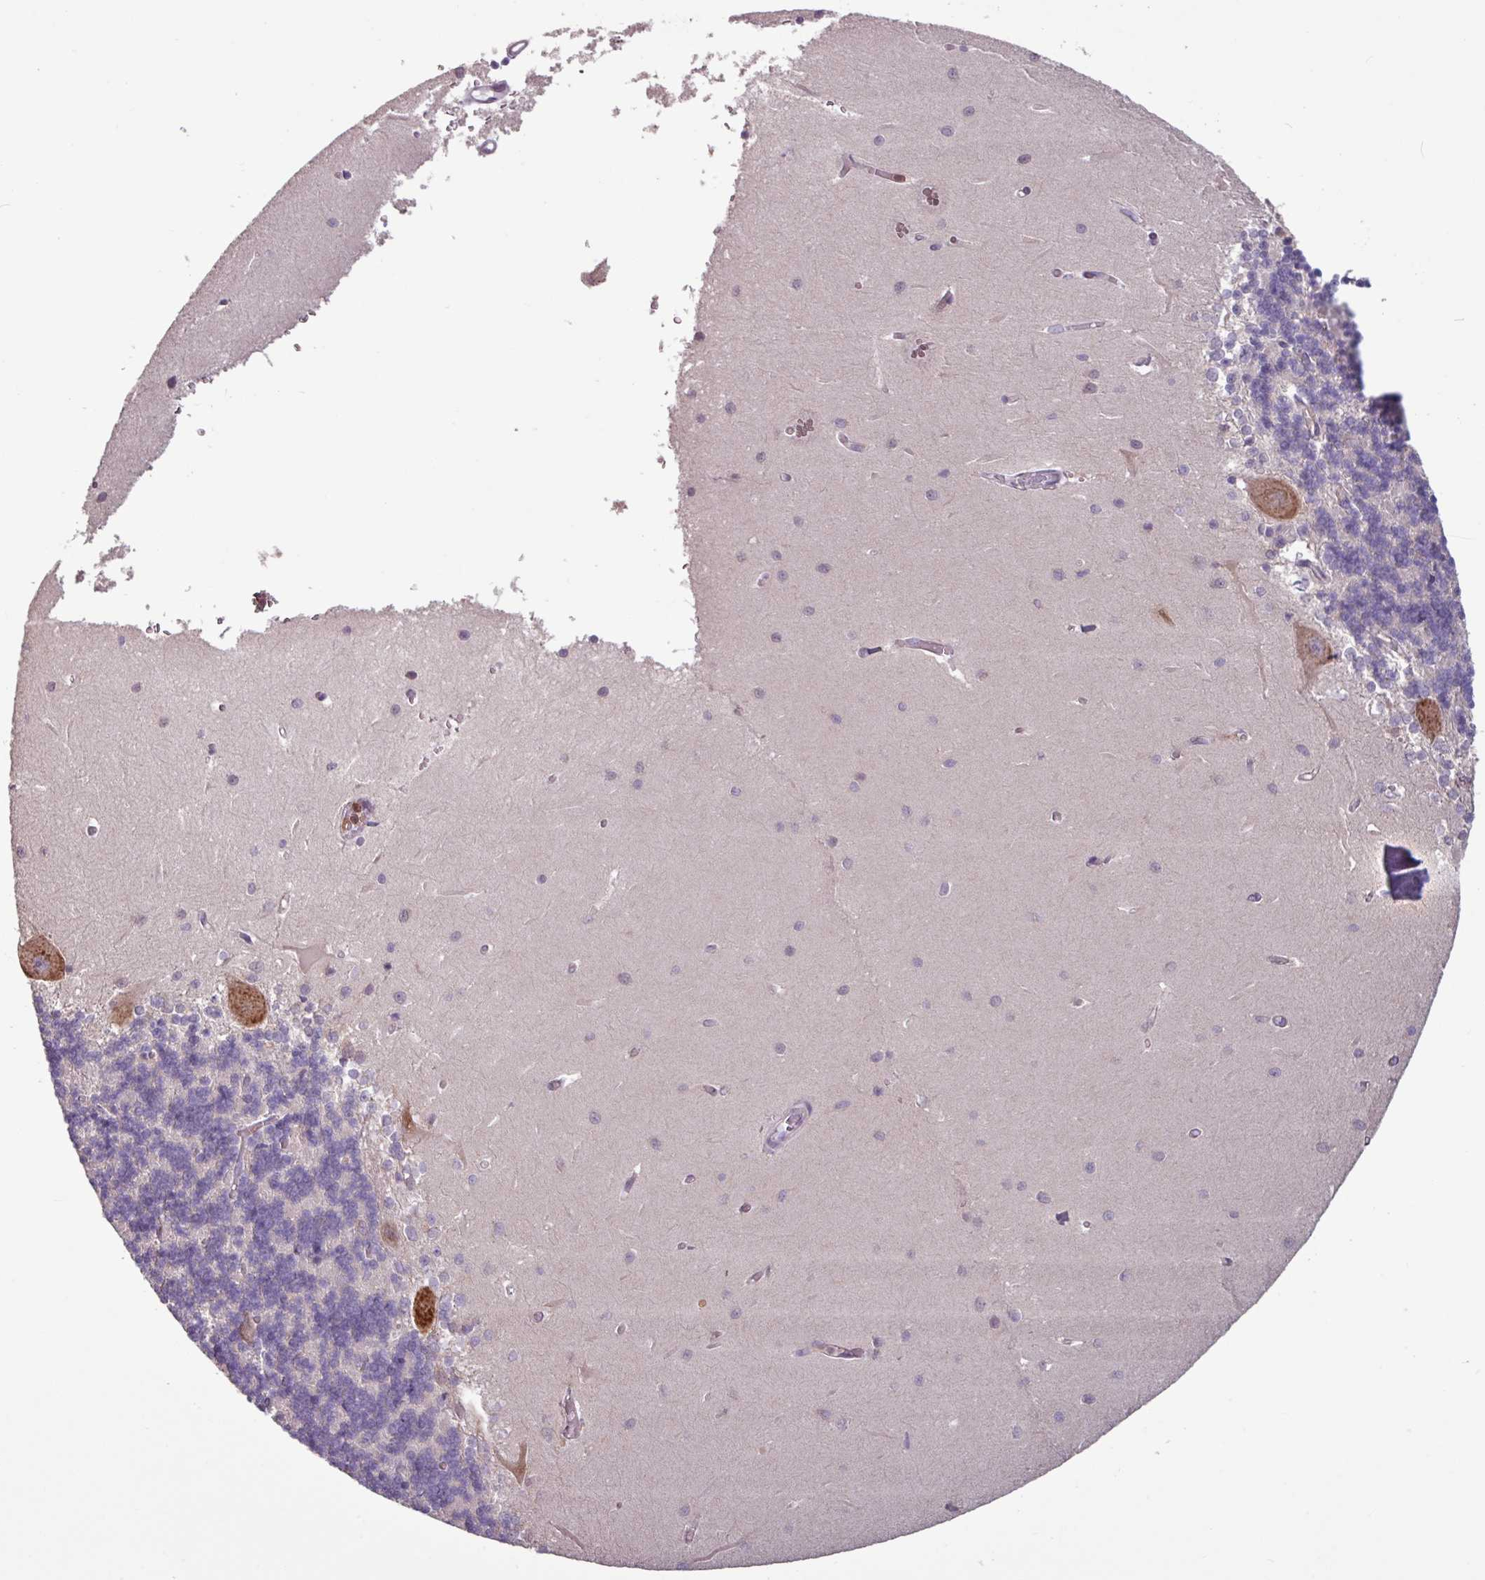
{"staining": {"intensity": "negative", "quantity": "none", "location": "none"}, "tissue": "cerebellum", "cell_type": "Cells in granular layer", "image_type": "normal", "snomed": [{"axis": "morphology", "description": "Normal tissue, NOS"}, {"axis": "topography", "description": "Cerebellum"}], "caption": "DAB (3,3'-diaminobenzidine) immunohistochemical staining of benign human cerebellum exhibits no significant expression in cells in granular layer.", "gene": "SEC61G", "patient": {"sex": "male", "age": 37}}